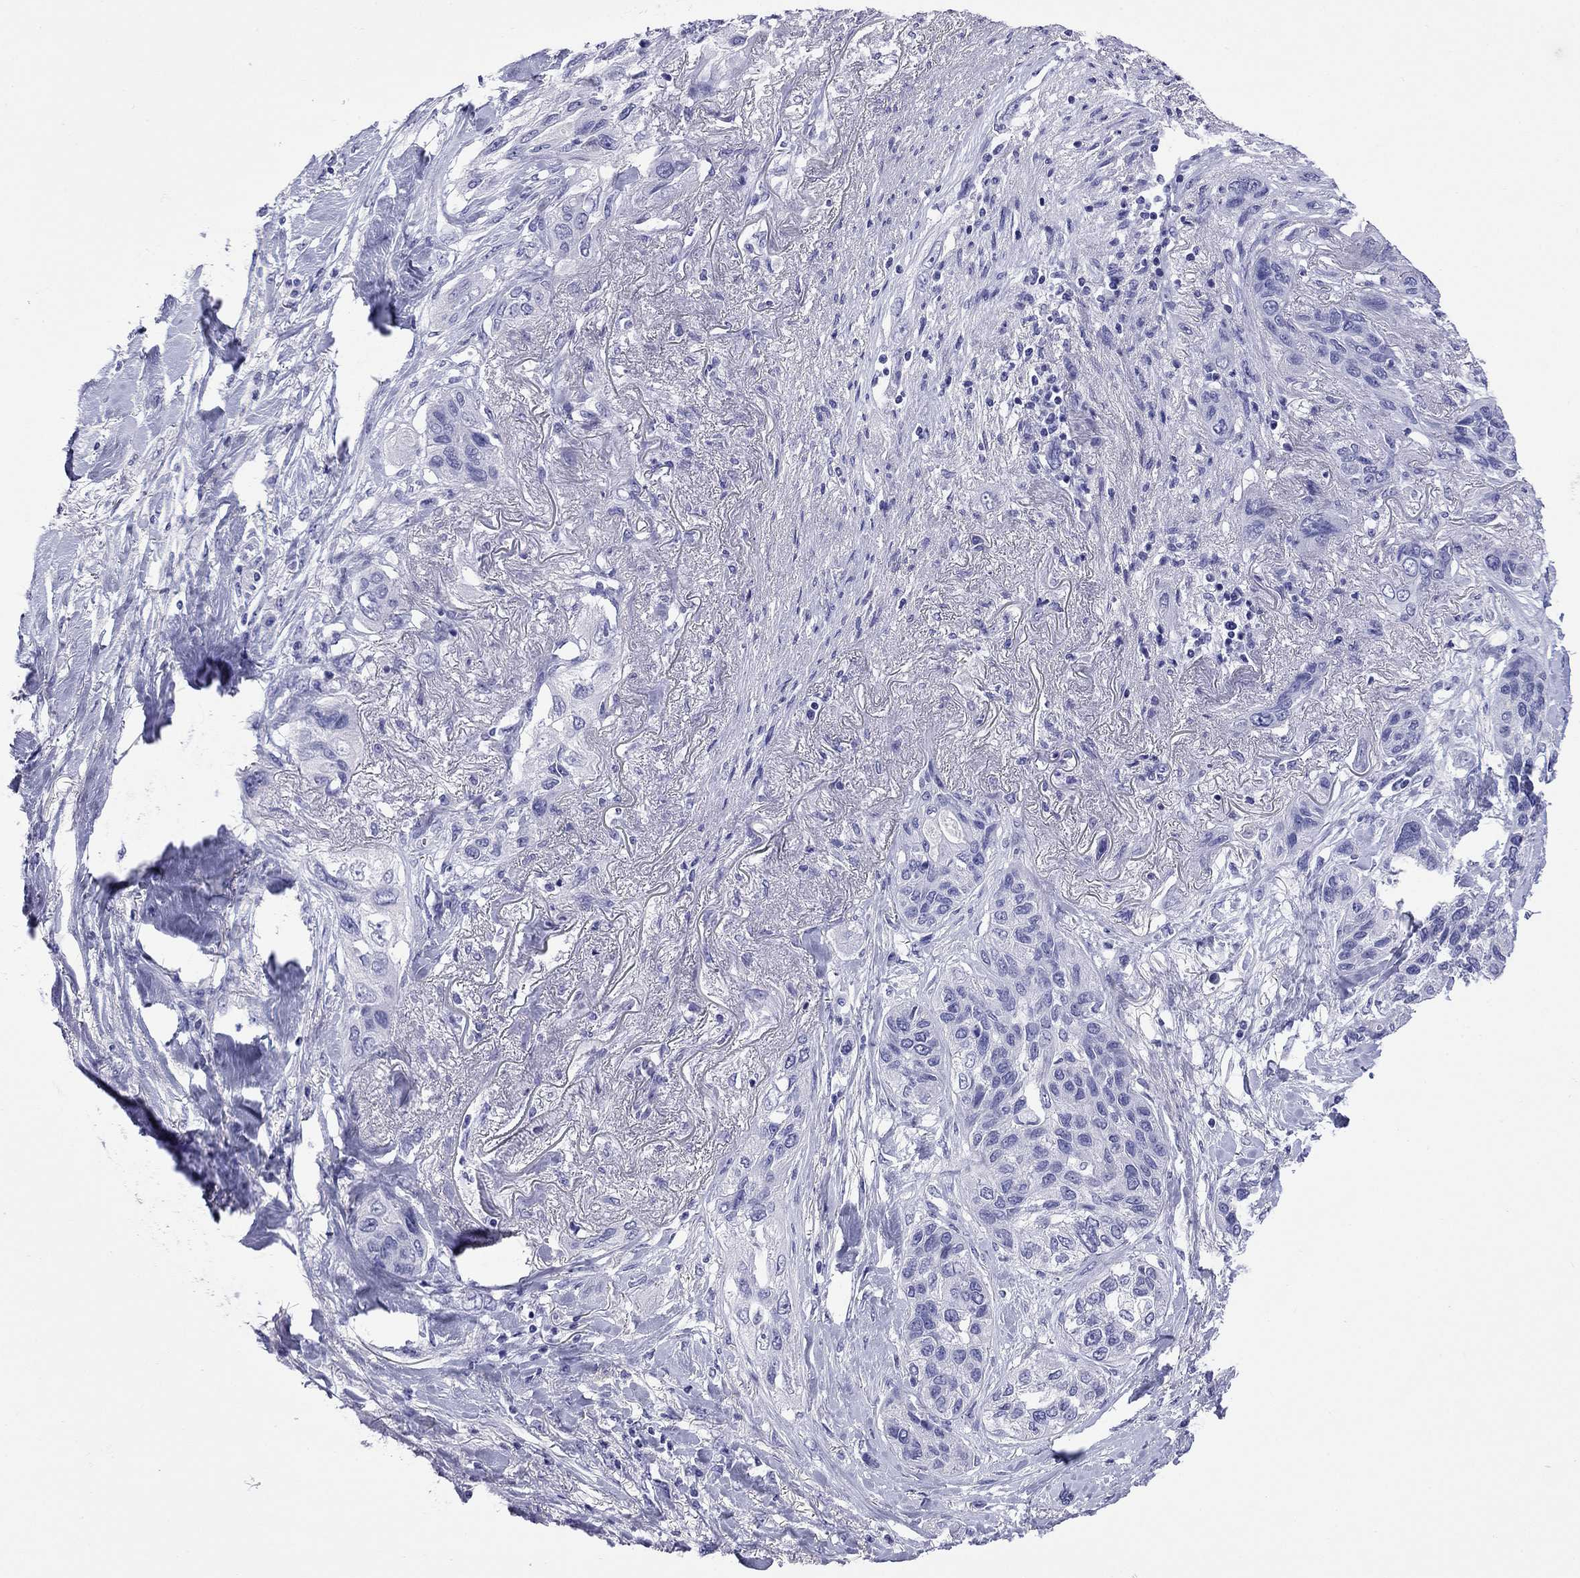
{"staining": {"intensity": "negative", "quantity": "none", "location": "none"}, "tissue": "lung cancer", "cell_type": "Tumor cells", "image_type": "cancer", "snomed": [{"axis": "morphology", "description": "Squamous cell carcinoma, NOS"}, {"axis": "topography", "description": "Lung"}], "caption": "Photomicrograph shows no protein expression in tumor cells of lung cancer (squamous cell carcinoma) tissue.", "gene": "KIAA2012", "patient": {"sex": "female", "age": 70}}